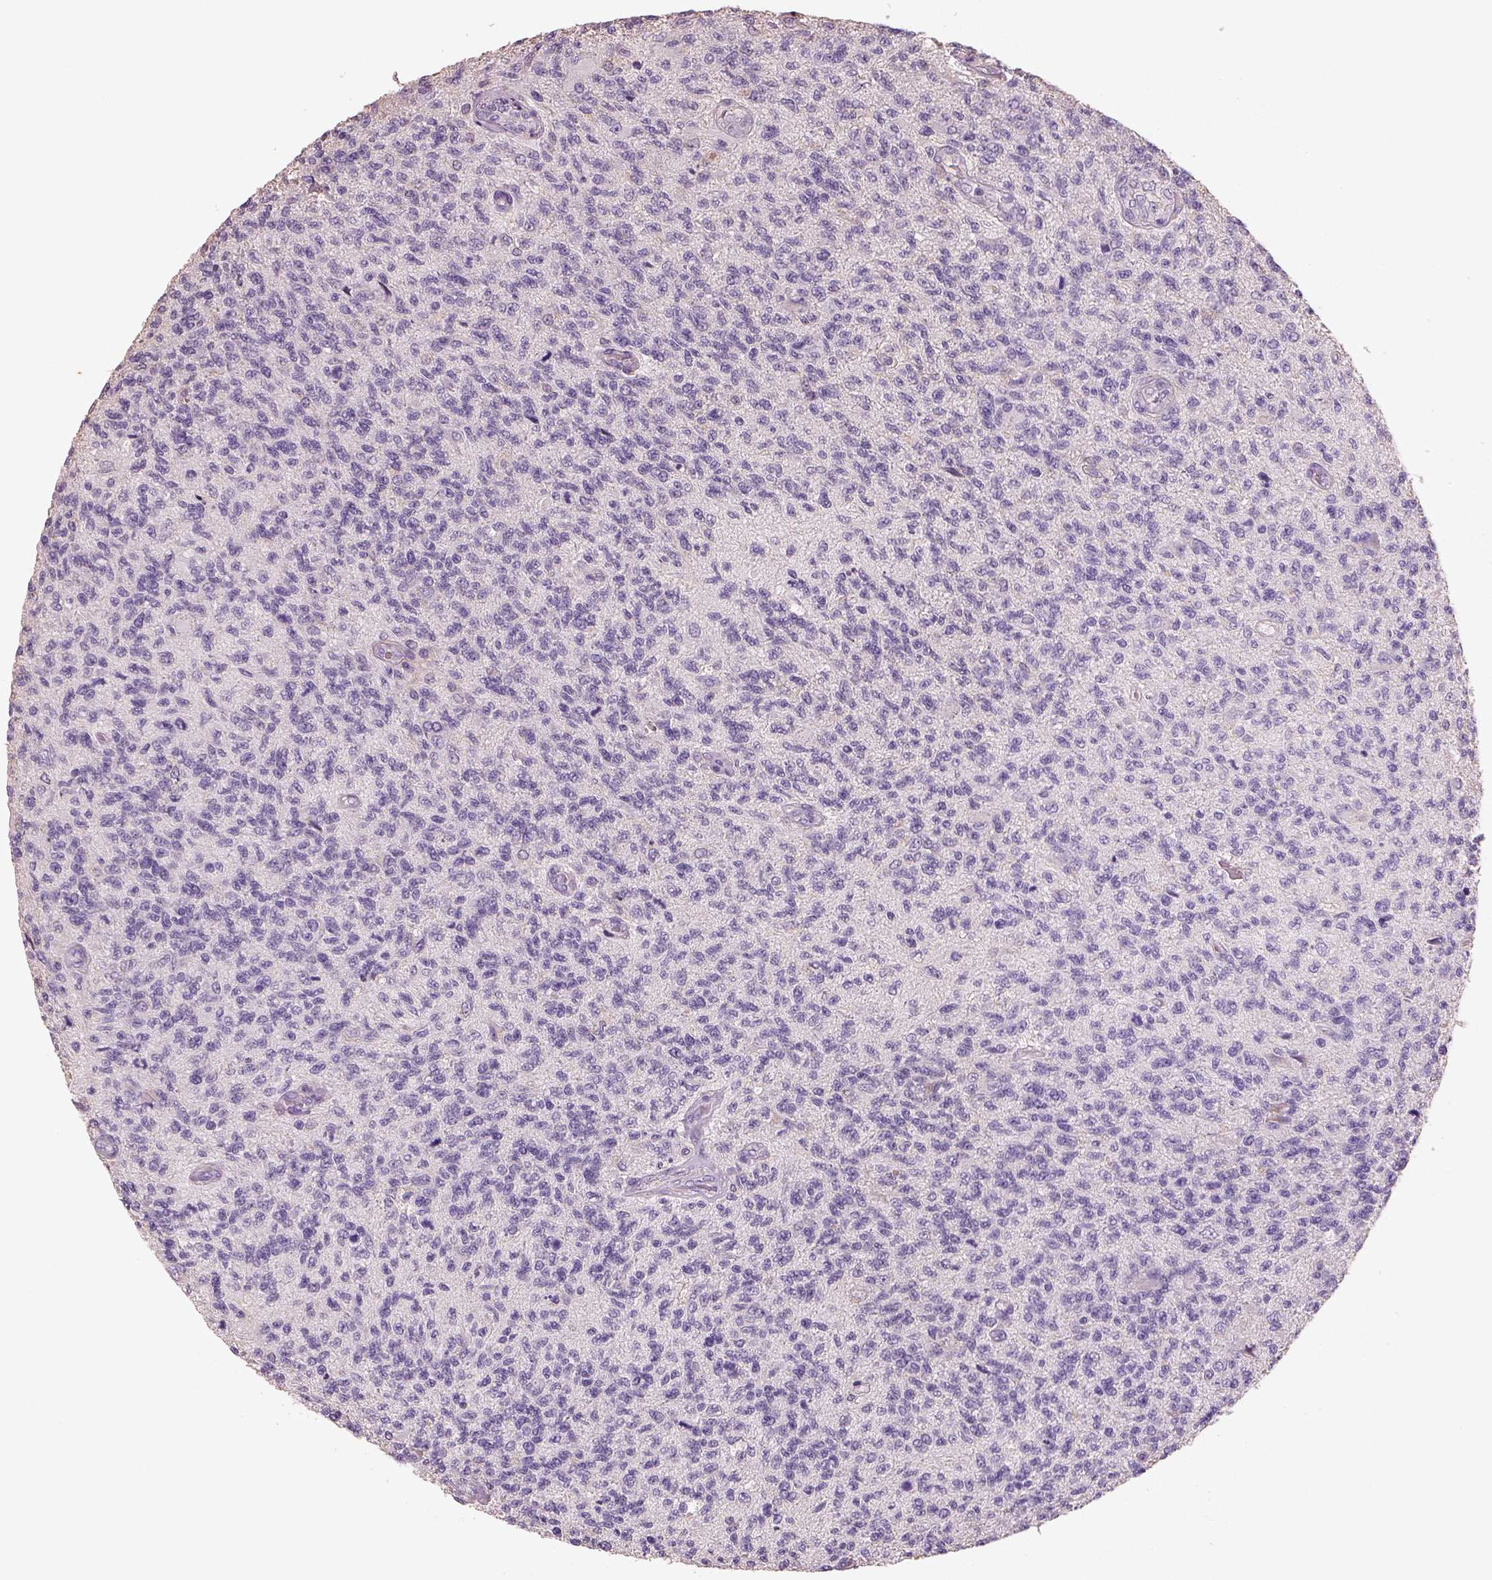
{"staining": {"intensity": "negative", "quantity": "none", "location": "none"}, "tissue": "glioma", "cell_type": "Tumor cells", "image_type": "cancer", "snomed": [{"axis": "morphology", "description": "Glioma, malignant, High grade"}, {"axis": "topography", "description": "Brain"}], "caption": "The immunohistochemistry photomicrograph has no significant expression in tumor cells of glioma tissue.", "gene": "OTUD6A", "patient": {"sex": "male", "age": 56}}